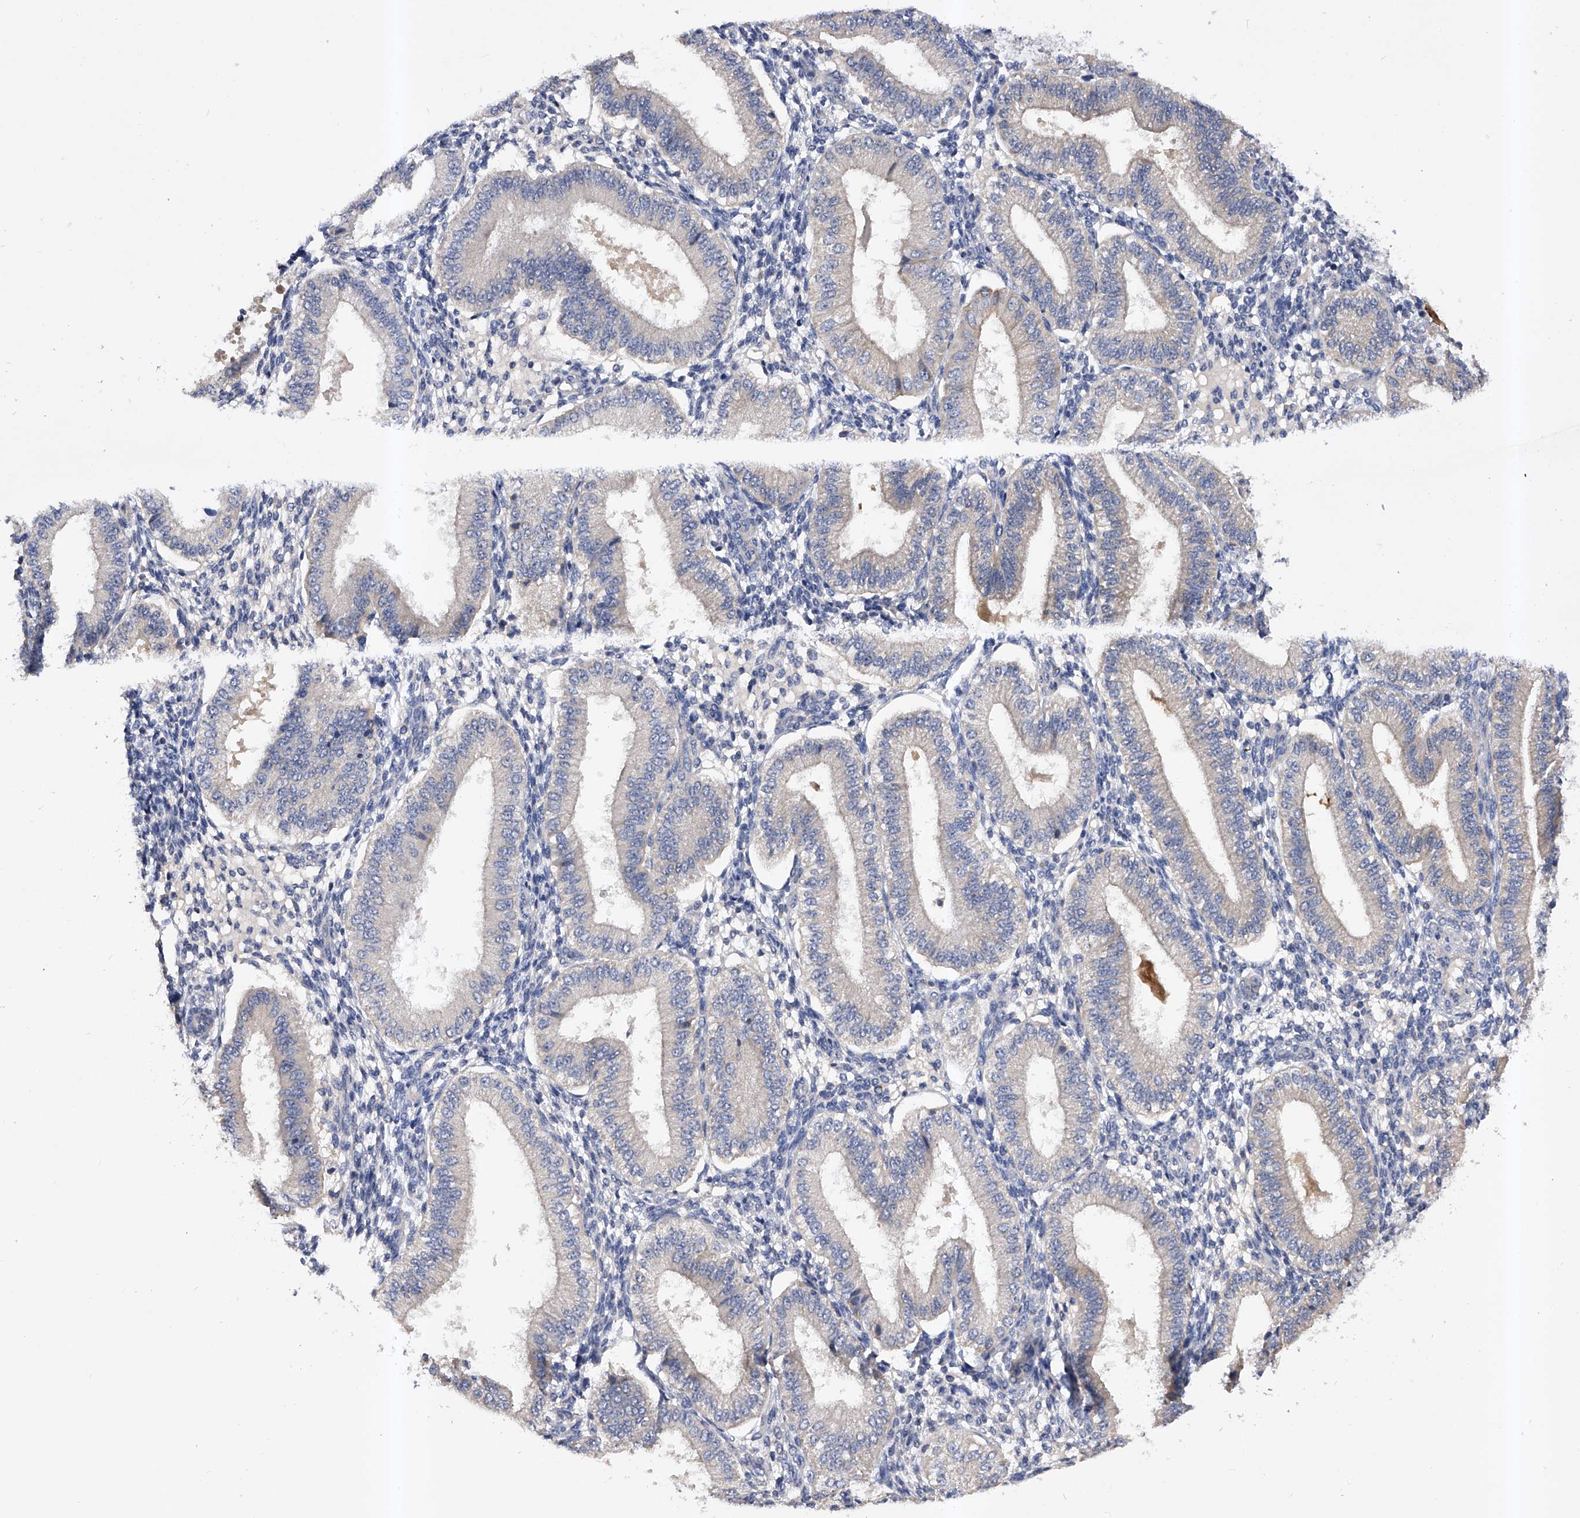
{"staining": {"intensity": "negative", "quantity": "none", "location": "none"}, "tissue": "endometrium", "cell_type": "Cells in endometrial stroma", "image_type": "normal", "snomed": [{"axis": "morphology", "description": "Normal tissue, NOS"}, {"axis": "topography", "description": "Endometrium"}], "caption": "A high-resolution photomicrograph shows immunohistochemistry (IHC) staining of normal endometrium, which reveals no significant positivity in cells in endometrial stroma.", "gene": "ARL4C", "patient": {"sex": "female", "age": 39}}